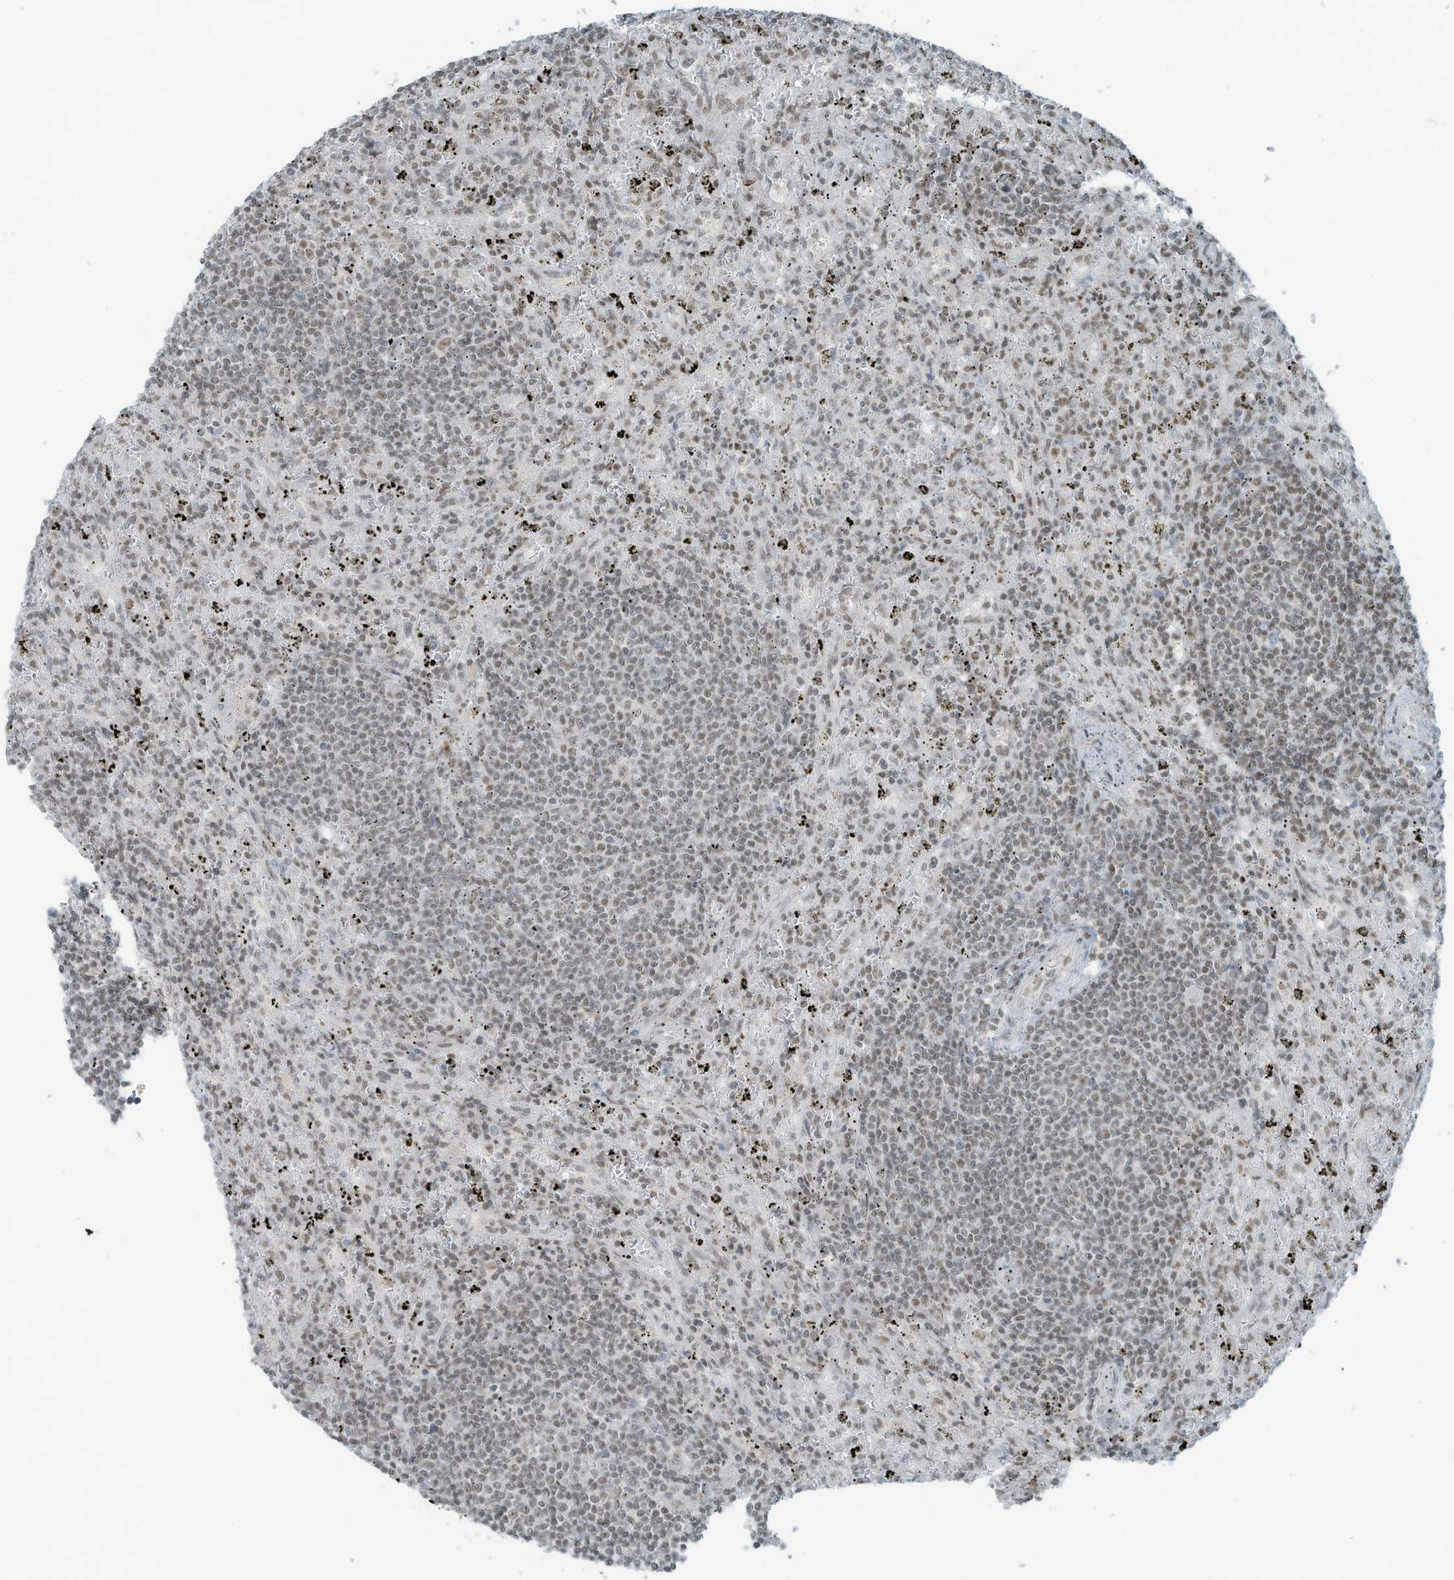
{"staining": {"intensity": "weak", "quantity": "<25%", "location": "nuclear"}, "tissue": "lymphoma", "cell_type": "Tumor cells", "image_type": "cancer", "snomed": [{"axis": "morphology", "description": "Malignant lymphoma, non-Hodgkin's type, Low grade"}, {"axis": "topography", "description": "Spleen"}], "caption": "IHC photomicrograph of low-grade malignant lymphoma, non-Hodgkin's type stained for a protein (brown), which demonstrates no staining in tumor cells.", "gene": "WRNIP1", "patient": {"sex": "male", "age": 76}}